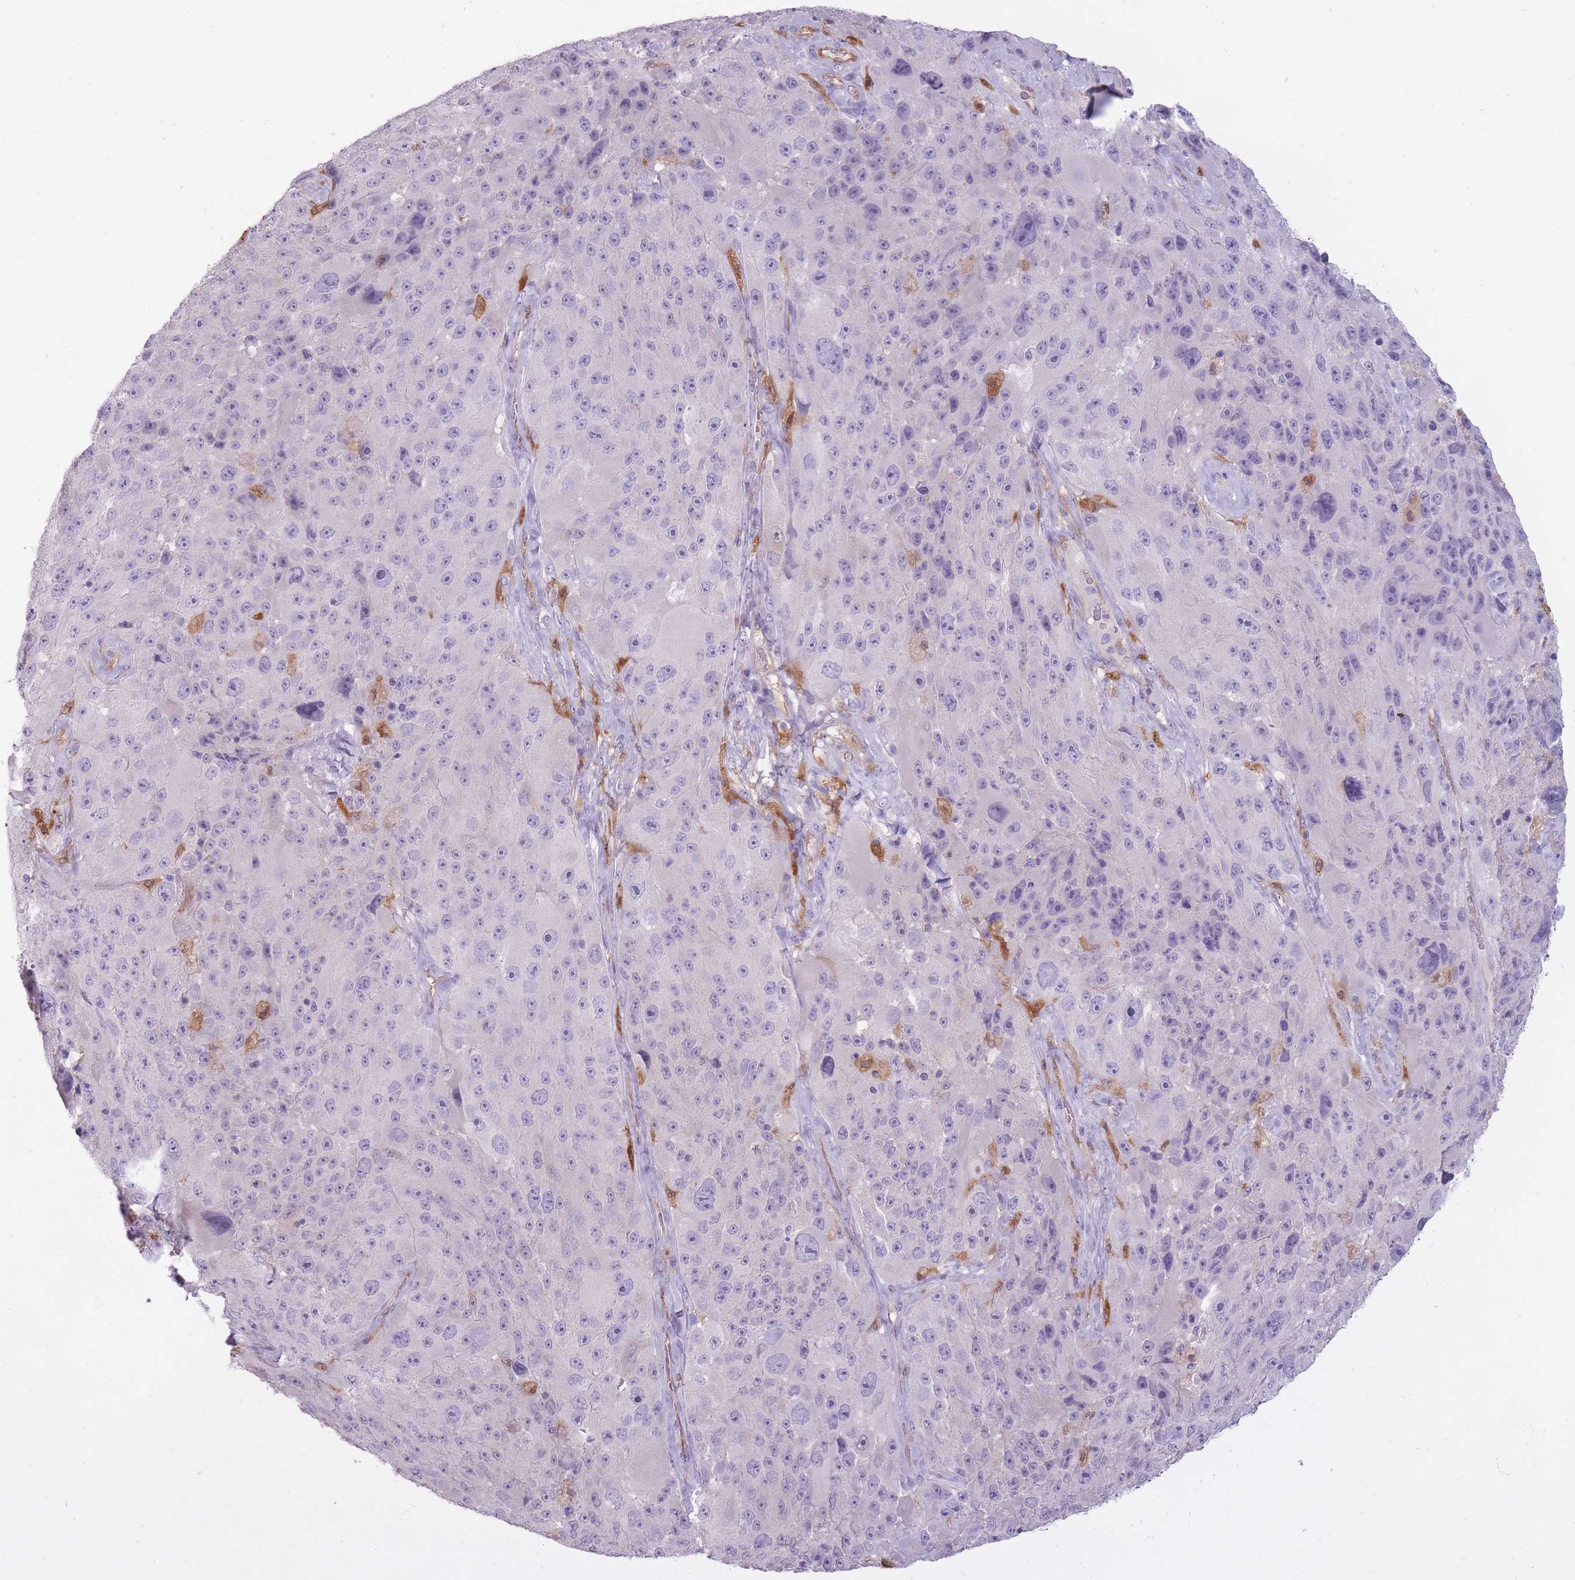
{"staining": {"intensity": "negative", "quantity": "none", "location": "none"}, "tissue": "melanoma", "cell_type": "Tumor cells", "image_type": "cancer", "snomed": [{"axis": "morphology", "description": "Malignant melanoma, Metastatic site"}, {"axis": "topography", "description": "Lymph node"}], "caption": "Immunohistochemistry of melanoma demonstrates no positivity in tumor cells.", "gene": "LGALS9", "patient": {"sex": "male", "age": 62}}